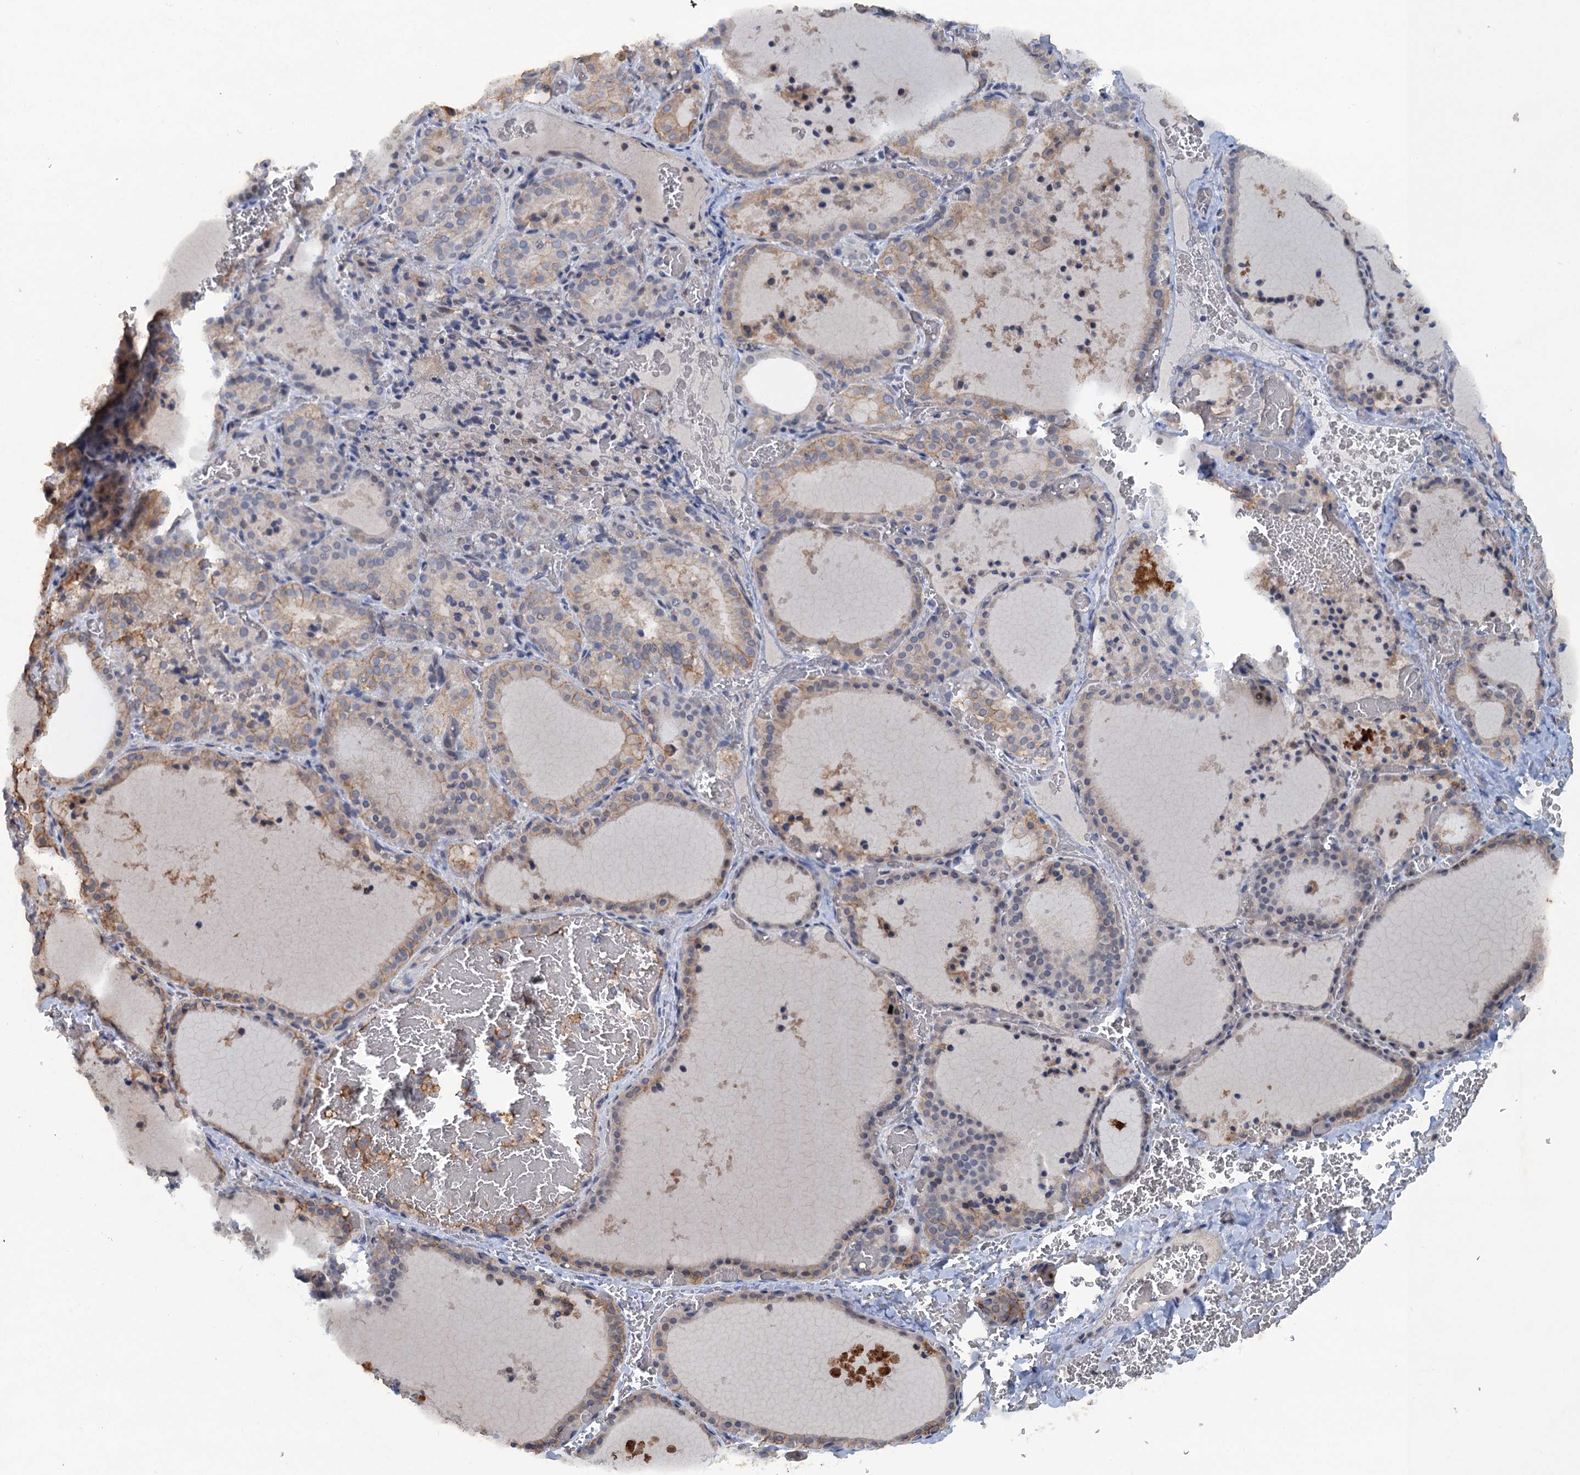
{"staining": {"intensity": "weak", "quantity": "25%-75%", "location": "cytoplasmic/membranous"}, "tissue": "thyroid gland", "cell_type": "Glandular cells", "image_type": "normal", "snomed": [{"axis": "morphology", "description": "Normal tissue, NOS"}, {"axis": "topography", "description": "Thyroid gland"}], "caption": "Immunohistochemical staining of unremarkable human thyroid gland reveals 25%-75% levels of weak cytoplasmic/membranous protein staining in approximately 25%-75% of glandular cells.", "gene": "MYO16", "patient": {"sex": "female", "age": 39}}